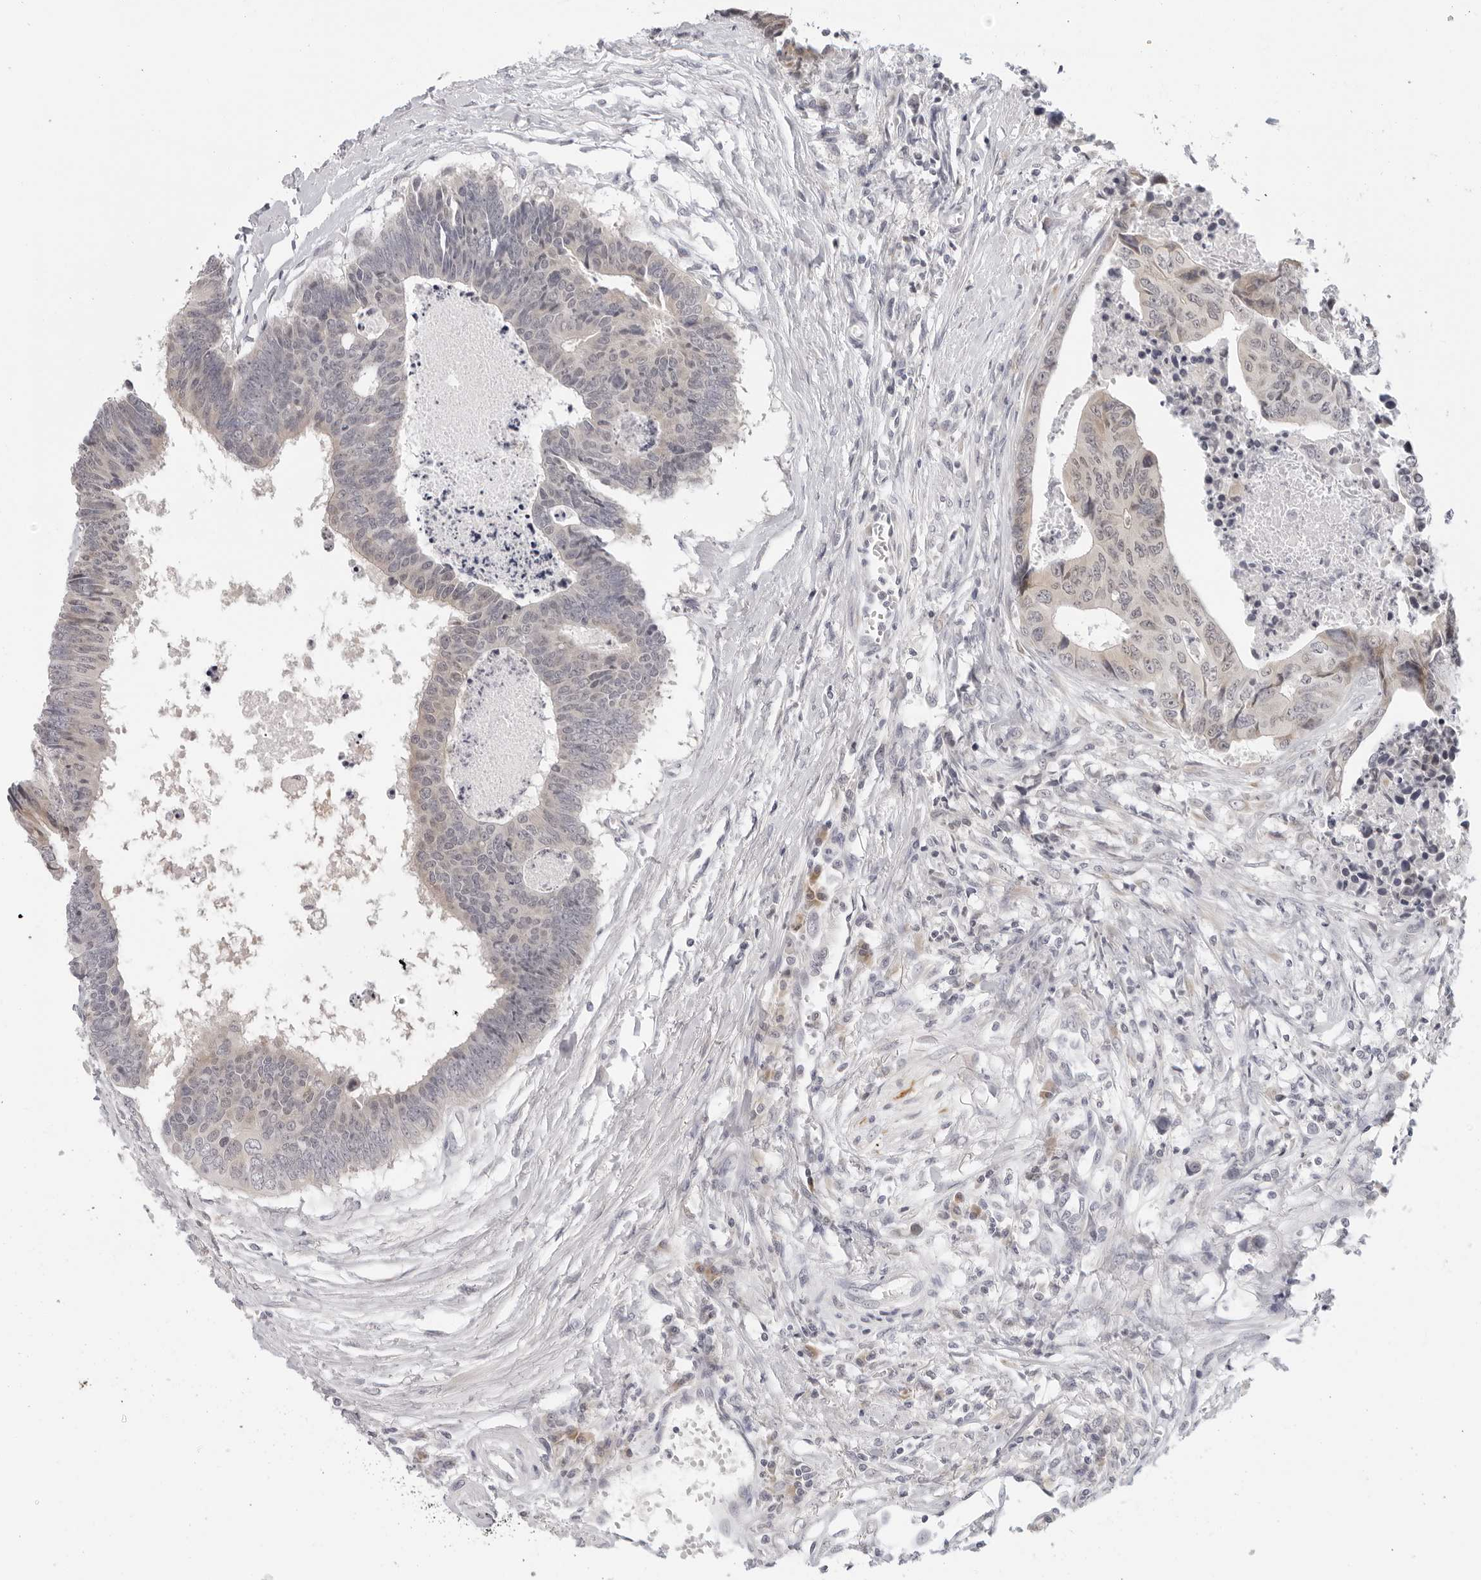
{"staining": {"intensity": "weak", "quantity": "<25%", "location": "cytoplasmic/membranous"}, "tissue": "colorectal cancer", "cell_type": "Tumor cells", "image_type": "cancer", "snomed": [{"axis": "morphology", "description": "Adenocarcinoma, NOS"}, {"axis": "topography", "description": "Rectum"}], "caption": "Human colorectal adenocarcinoma stained for a protein using immunohistochemistry (IHC) exhibits no expression in tumor cells.", "gene": "EDN2", "patient": {"sex": "male", "age": 84}}